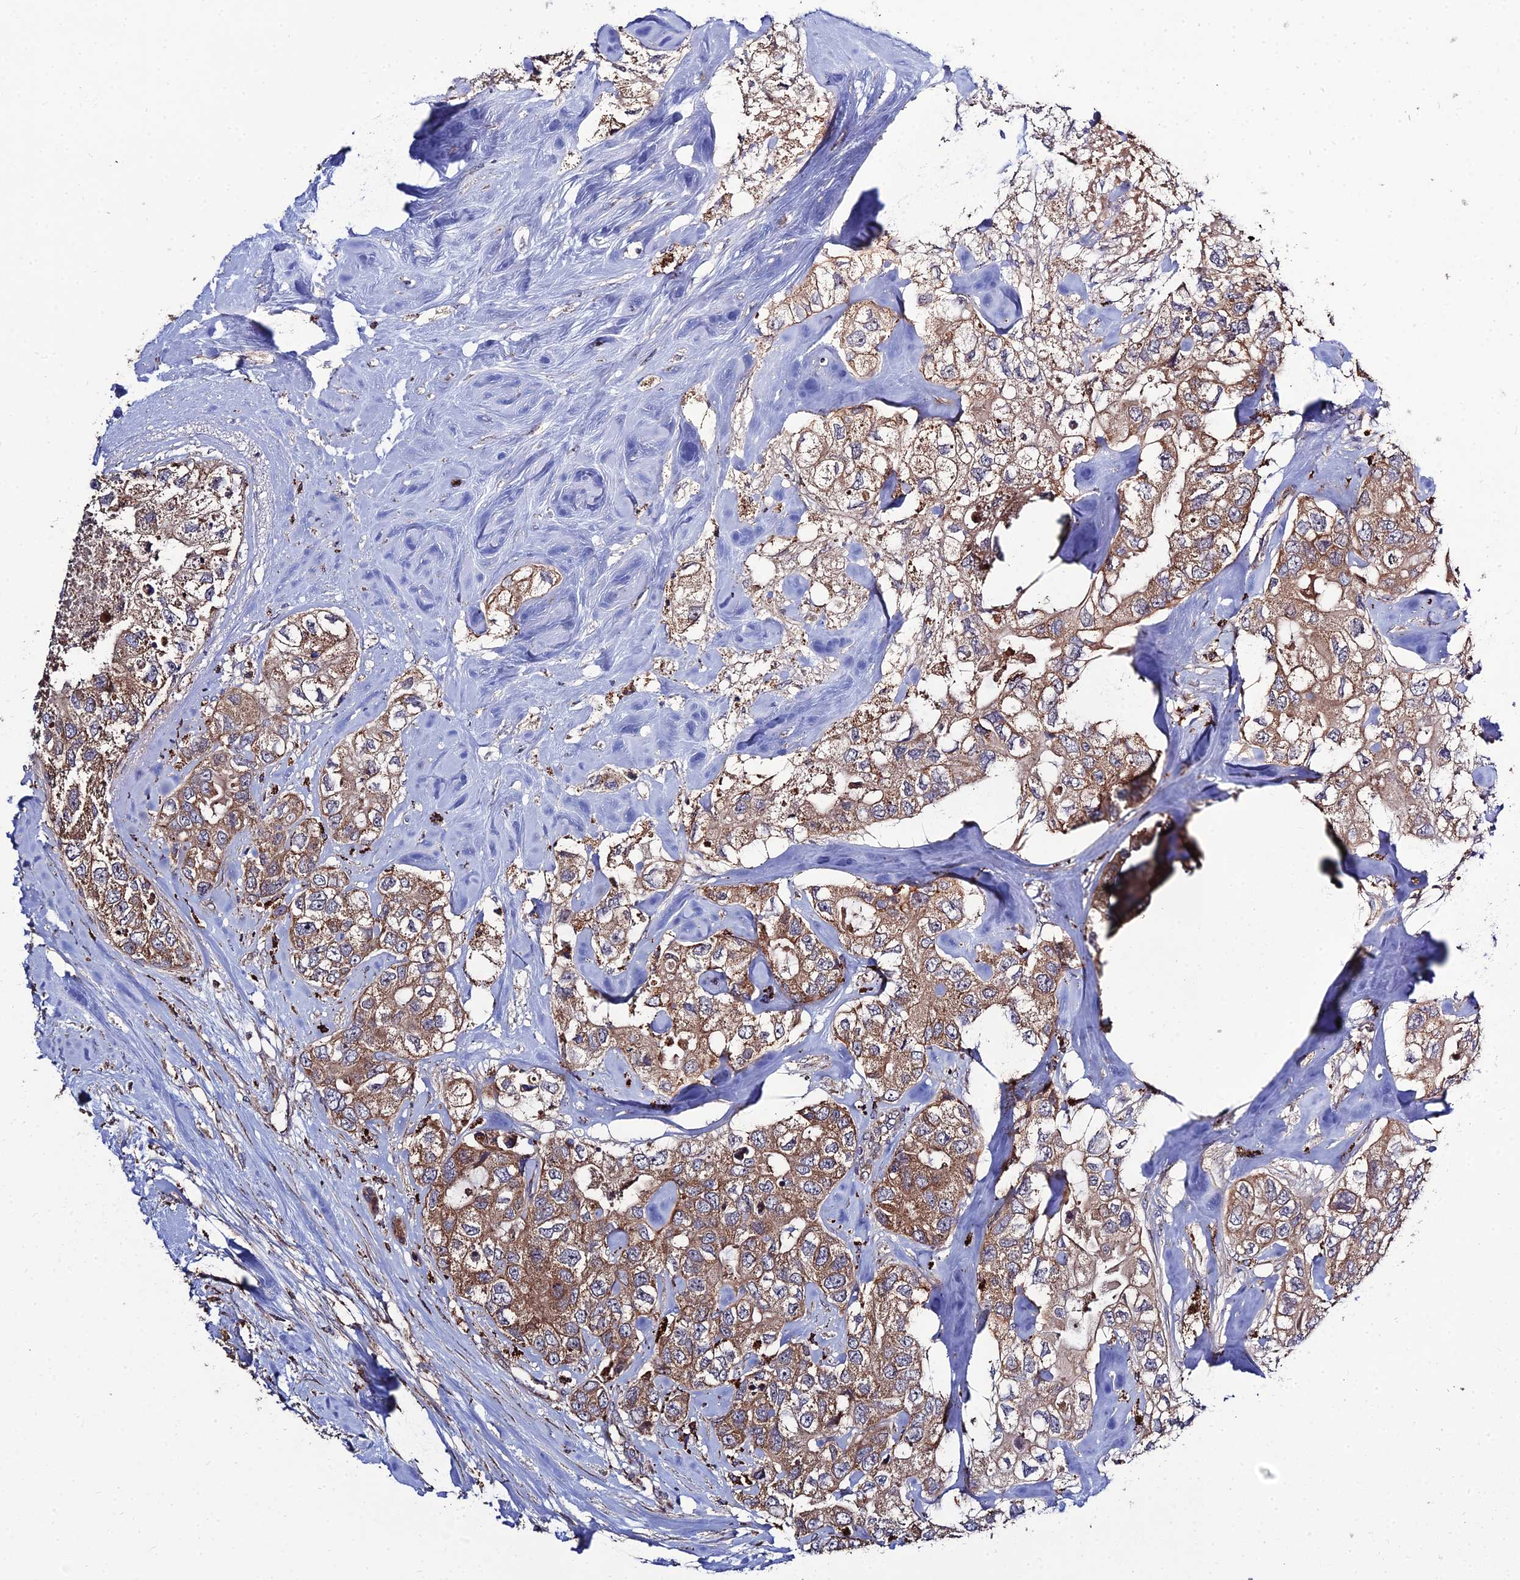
{"staining": {"intensity": "moderate", "quantity": ">75%", "location": "cytoplasmic/membranous"}, "tissue": "breast cancer", "cell_type": "Tumor cells", "image_type": "cancer", "snomed": [{"axis": "morphology", "description": "Duct carcinoma"}, {"axis": "topography", "description": "Breast"}], "caption": "Immunohistochemistry photomicrograph of human breast cancer (infiltrating ductal carcinoma) stained for a protein (brown), which demonstrates medium levels of moderate cytoplasmic/membranous expression in approximately >75% of tumor cells.", "gene": "RIC8B", "patient": {"sex": "female", "age": 62}}